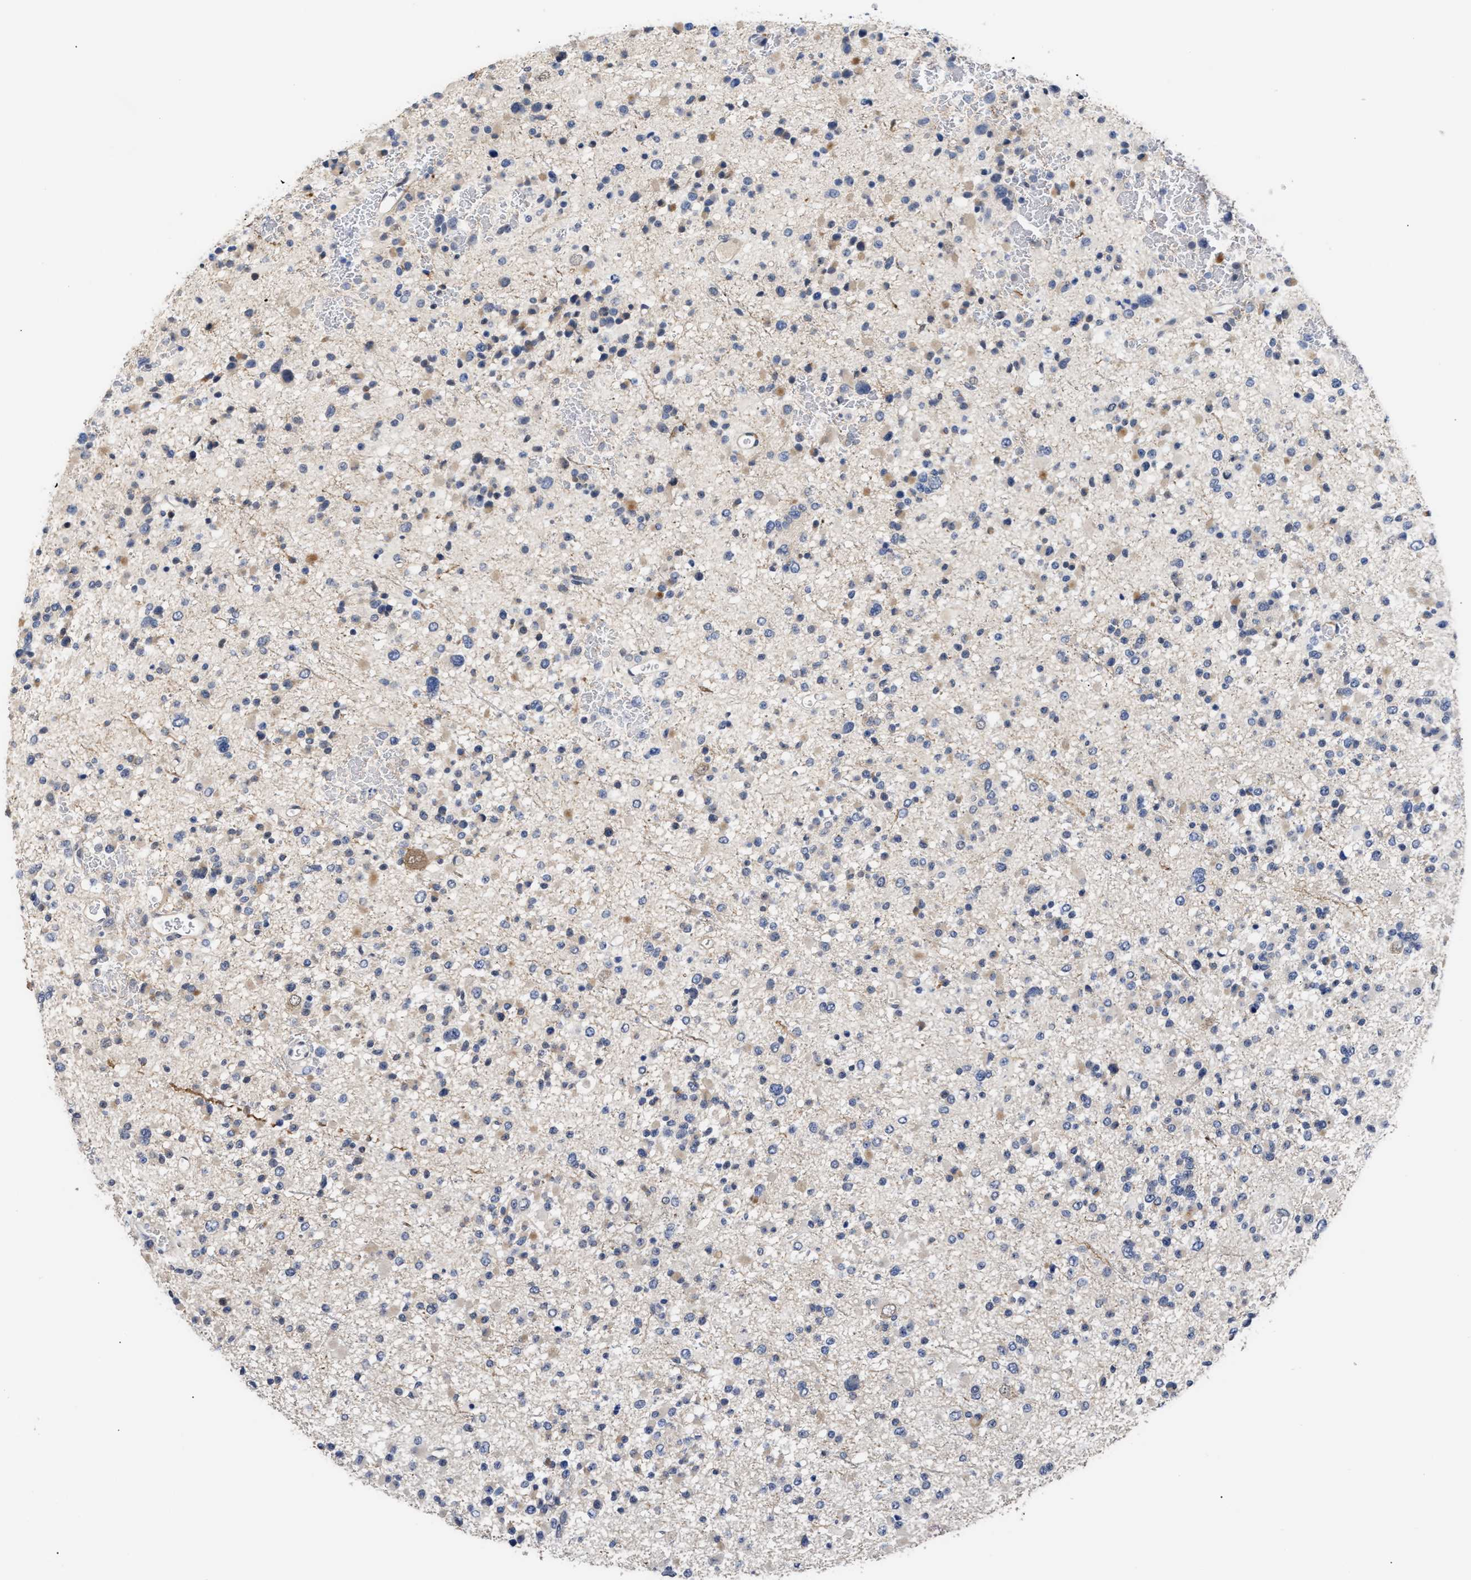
{"staining": {"intensity": "weak", "quantity": "<25%", "location": "cytoplasmic/membranous"}, "tissue": "glioma", "cell_type": "Tumor cells", "image_type": "cancer", "snomed": [{"axis": "morphology", "description": "Glioma, malignant, Low grade"}, {"axis": "topography", "description": "Brain"}], "caption": "IHC image of neoplastic tissue: glioma stained with DAB displays no significant protein staining in tumor cells. (DAB (3,3'-diaminobenzidine) IHC with hematoxylin counter stain).", "gene": "AHNAK2", "patient": {"sex": "female", "age": 22}}